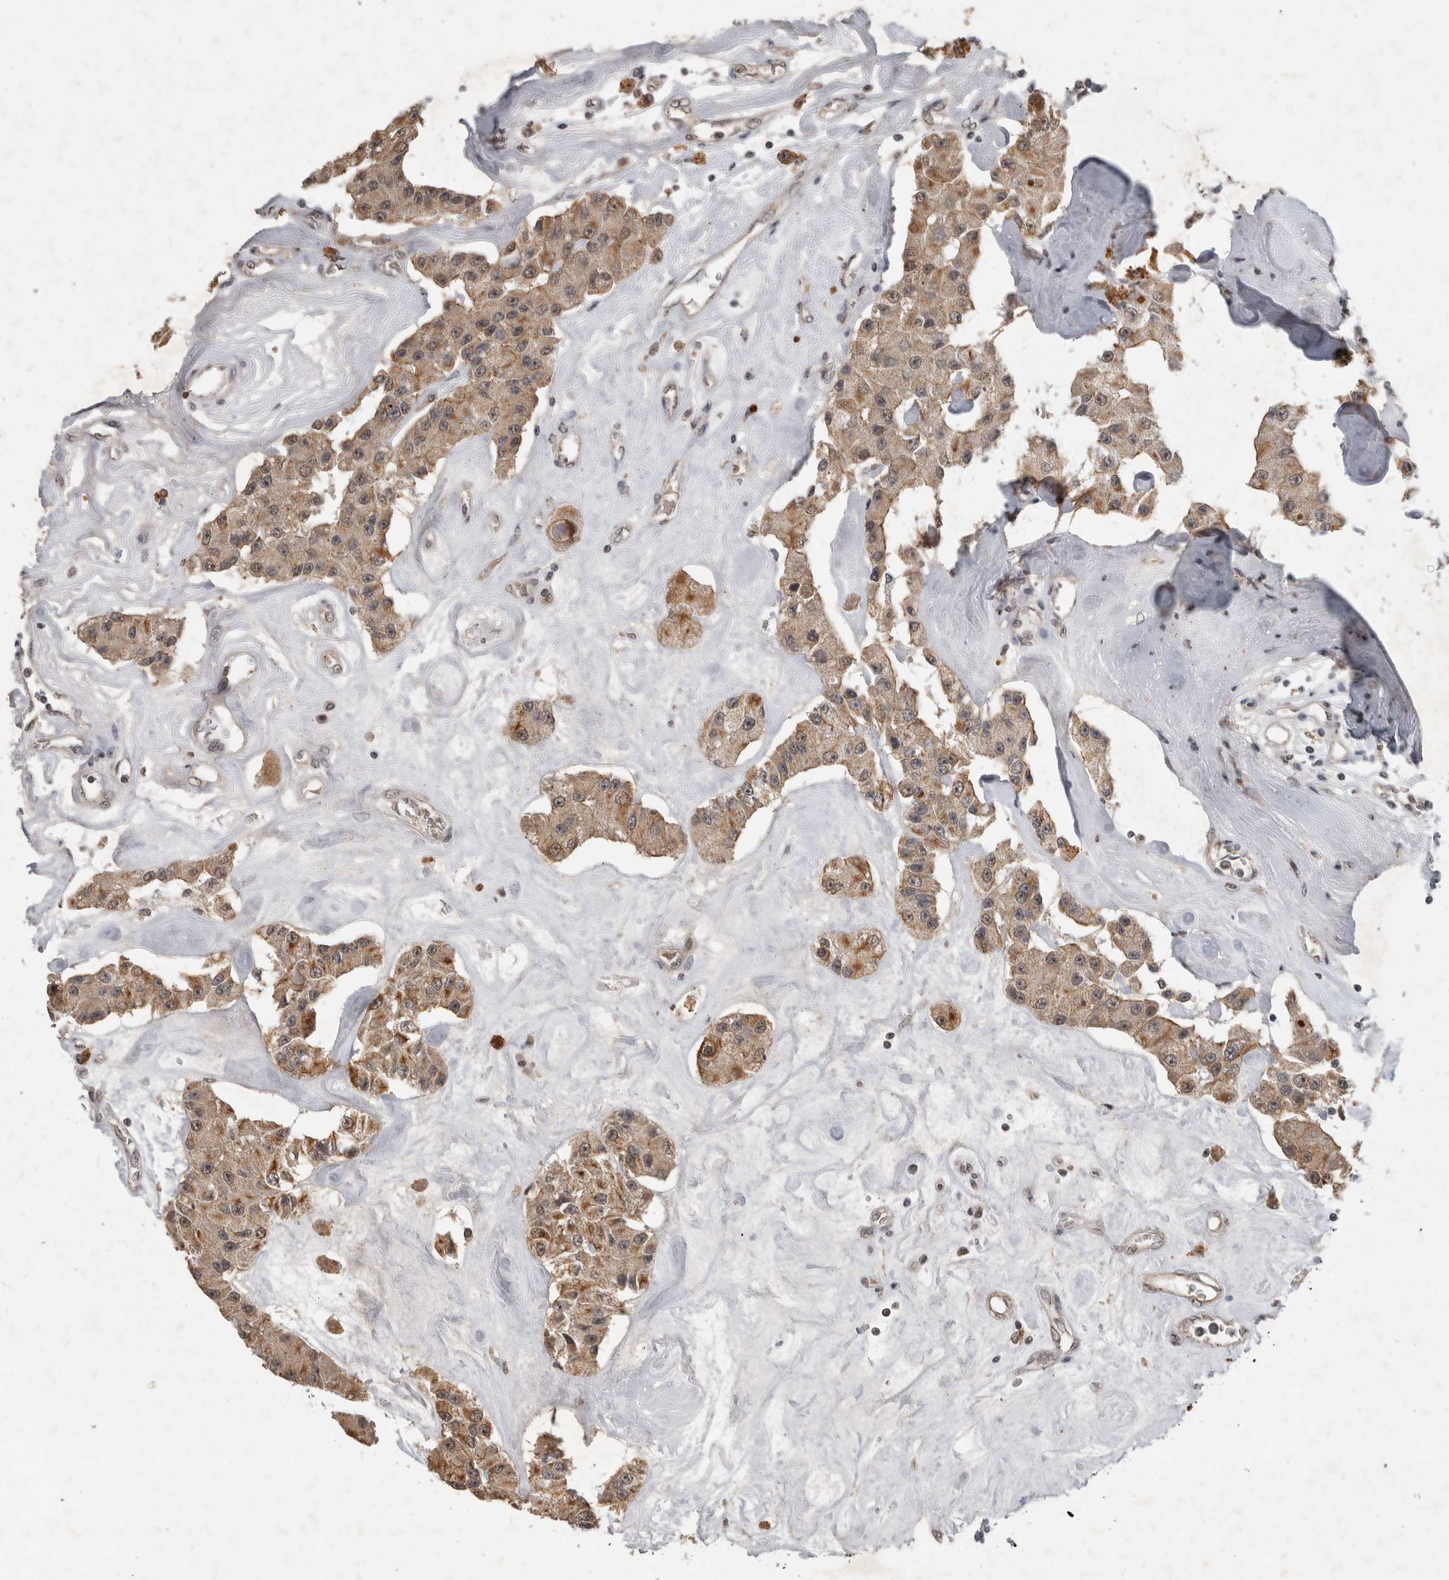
{"staining": {"intensity": "weak", "quantity": ">75%", "location": "cytoplasmic/membranous"}, "tissue": "carcinoid", "cell_type": "Tumor cells", "image_type": "cancer", "snomed": [{"axis": "morphology", "description": "Carcinoid, malignant, NOS"}, {"axis": "topography", "description": "Pancreas"}], "caption": "High-power microscopy captured an immunohistochemistry (IHC) histopathology image of malignant carcinoid, revealing weak cytoplasmic/membranous expression in approximately >75% of tumor cells. The staining is performed using DAB brown chromogen to label protein expression. The nuclei are counter-stained blue using hematoxylin.", "gene": "RHPN1", "patient": {"sex": "male", "age": 41}}